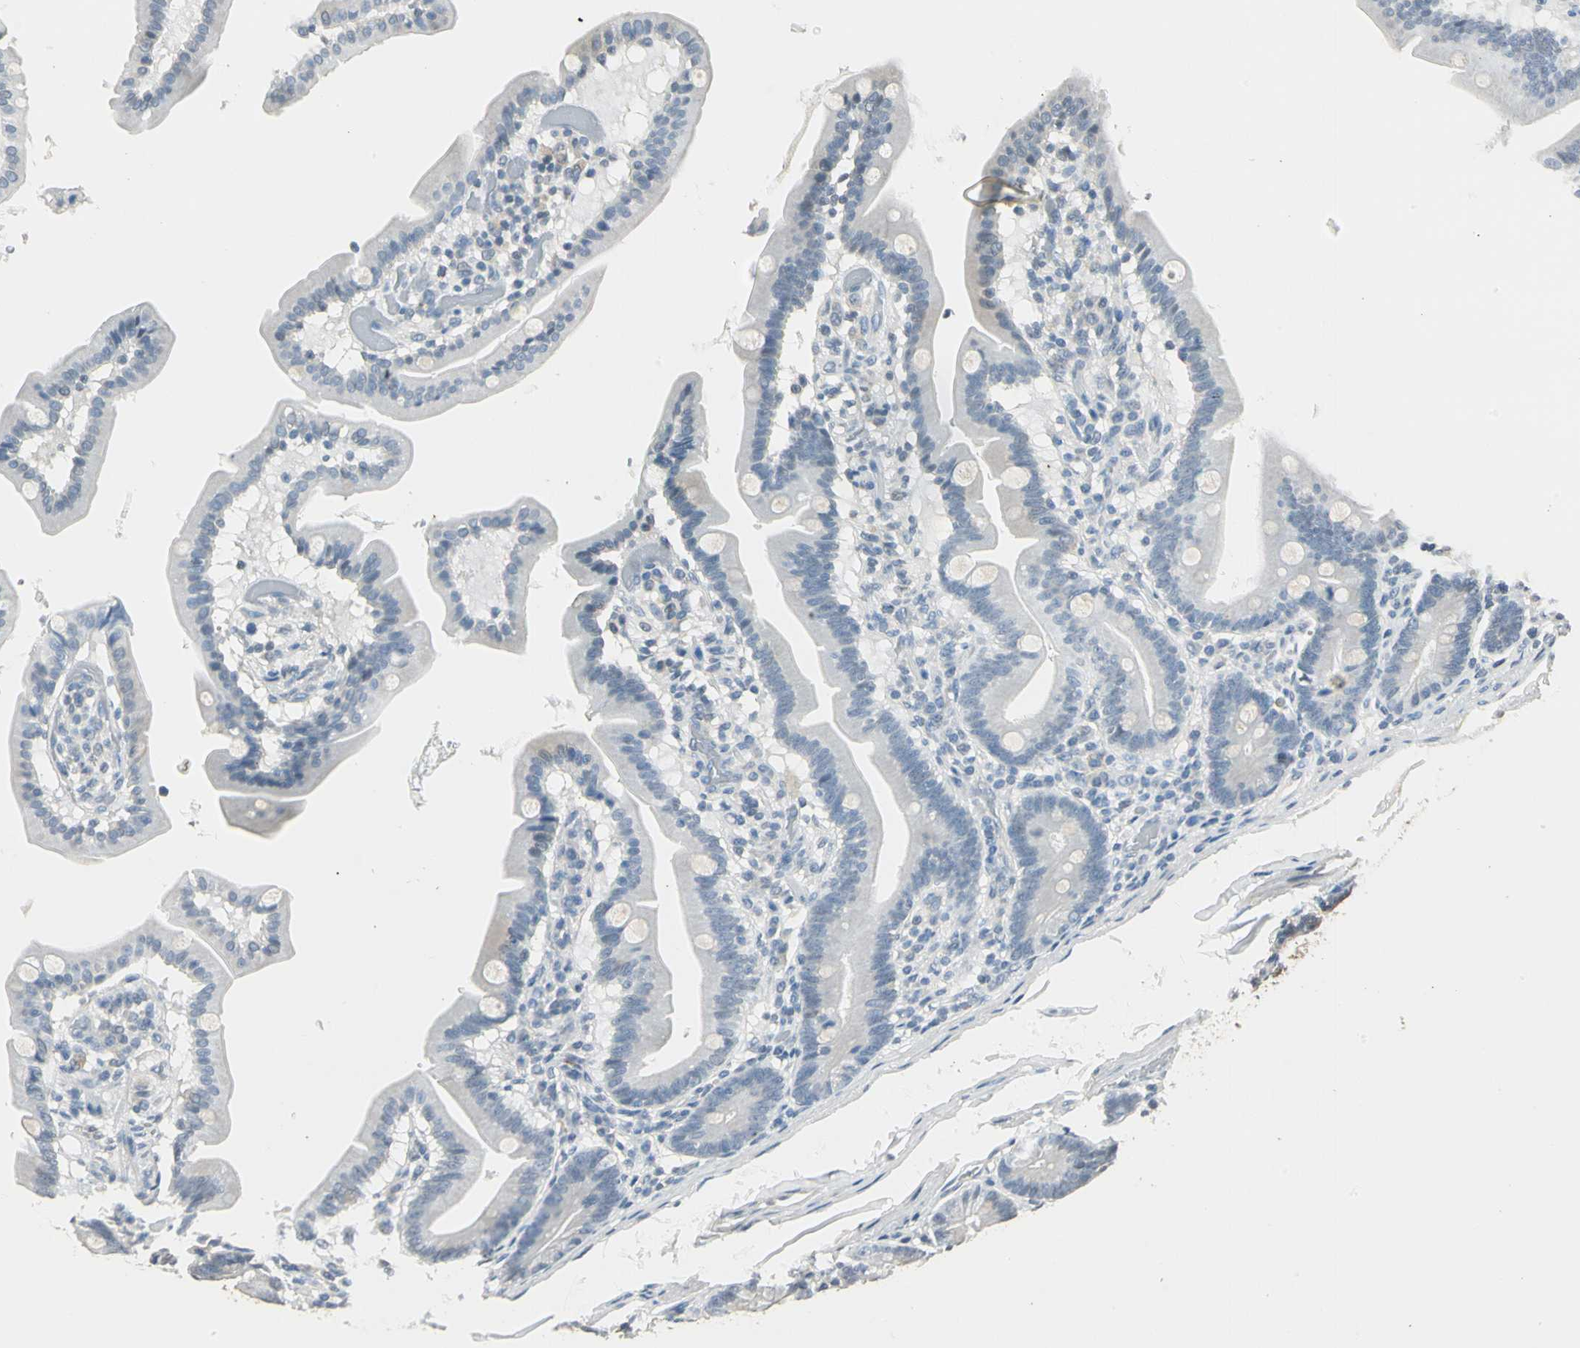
{"staining": {"intensity": "weak", "quantity": "<25%", "location": "cytoplasmic/membranous"}, "tissue": "duodenum", "cell_type": "Glandular cells", "image_type": "normal", "snomed": [{"axis": "morphology", "description": "Normal tissue, NOS"}, {"axis": "topography", "description": "Duodenum"}], "caption": "A photomicrograph of human duodenum is negative for staining in glandular cells. (DAB immunohistochemistry (IHC), high magnification).", "gene": "MAP3K7", "patient": {"sex": "female", "age": 75}}